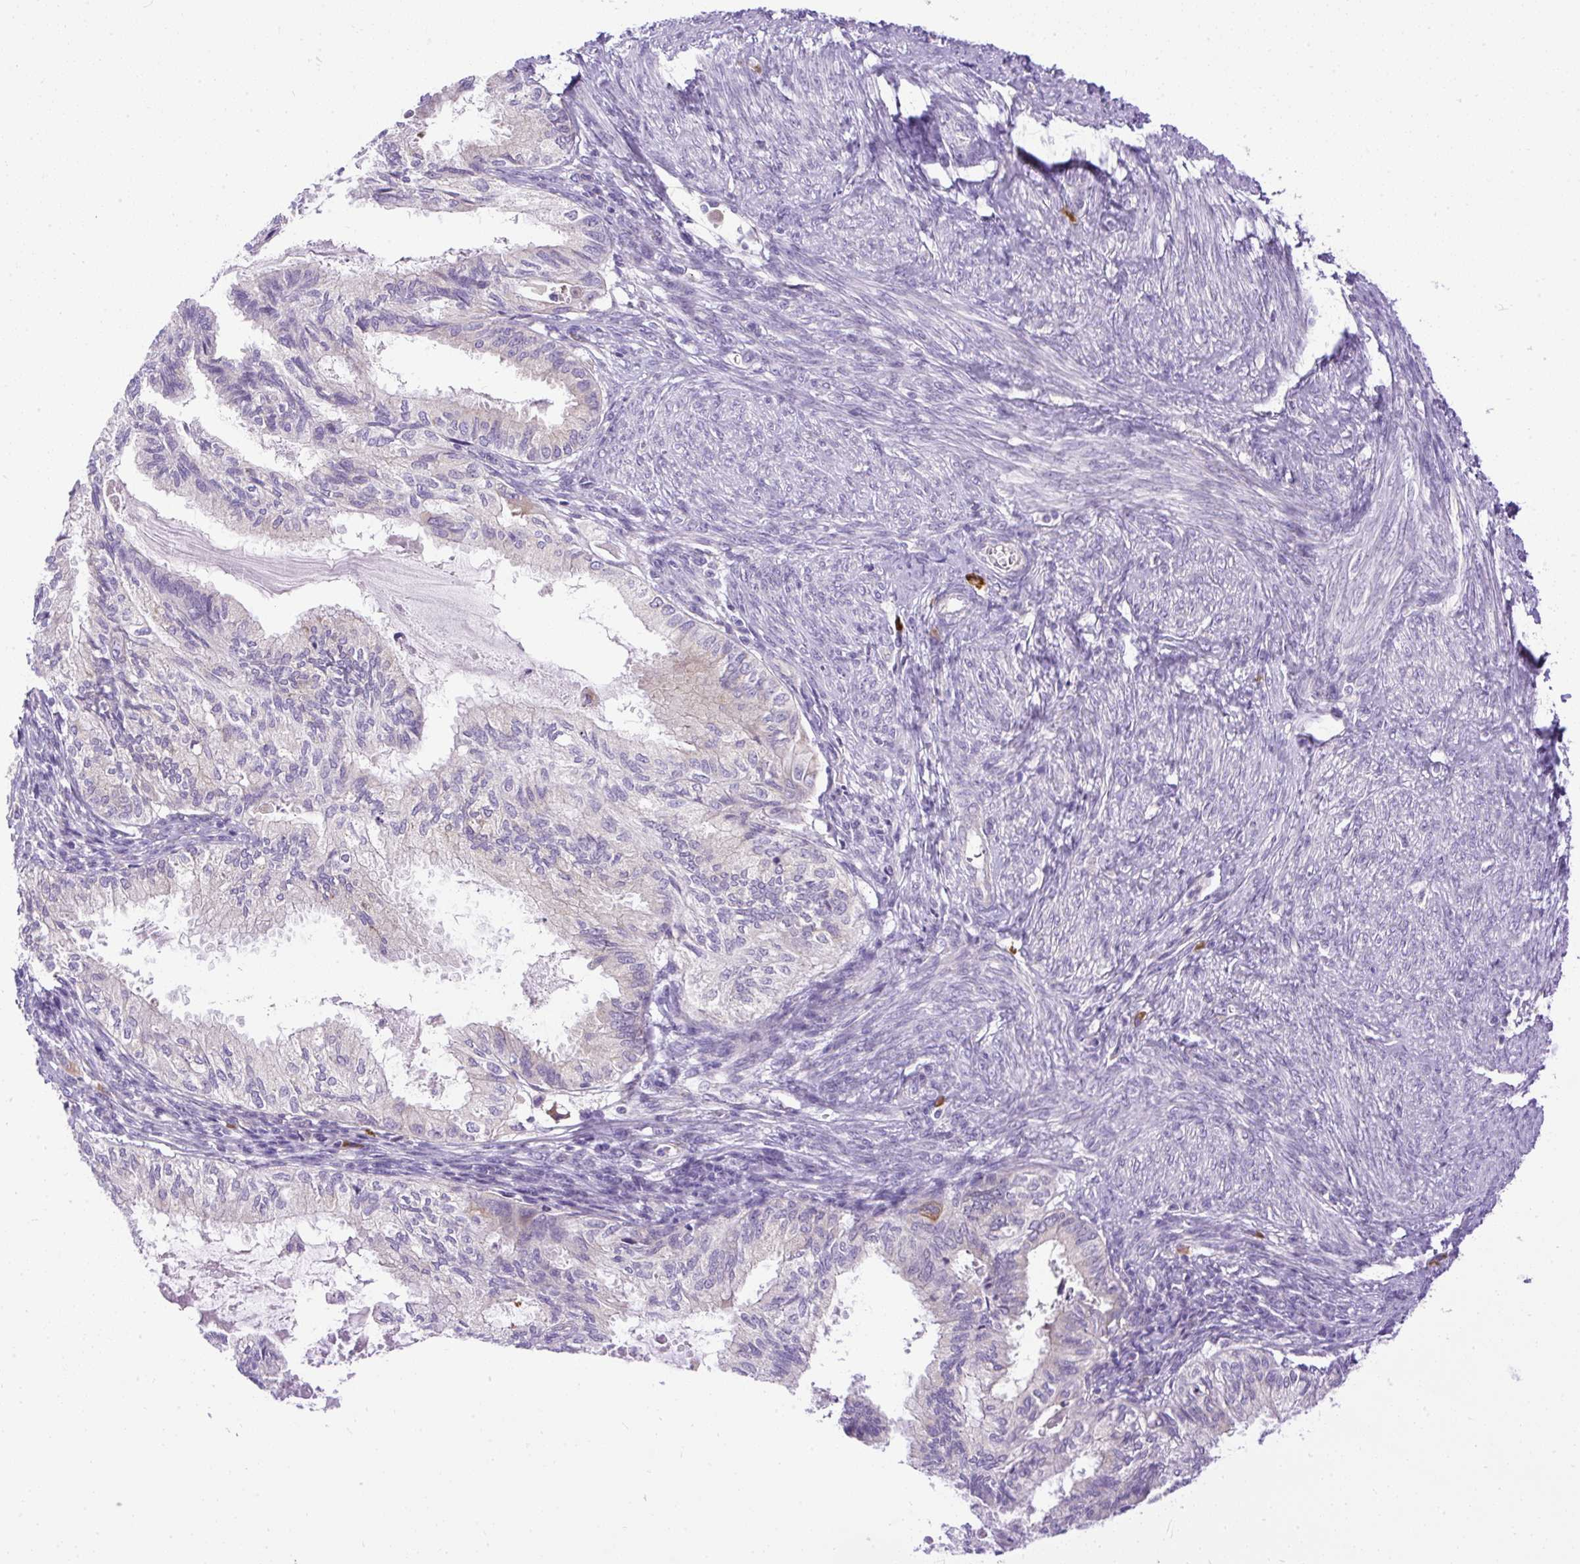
{"staining": {"intensity": "negative", "quantity": "none", "location": "none"}, "tissue": "cervical cancer", "cell_type": "Tumor cells", "image_type": "cancer", "snomed": [{"axis": "morphology", "description": "Normal tissue, NOS"}, {"axis": "morphology", "description": "Adenocarcinoma, NOS"}, {"axis": "topography", "description": "Cervix"}, {"axis": "topography", "description": "Endometrium"}], "caption": "Image shows no protein staining in tumor cells of adenocarcinoma (cervical) tissue.", "gene": "SYBU", "patient": {"sex": "female", "age": 86}}